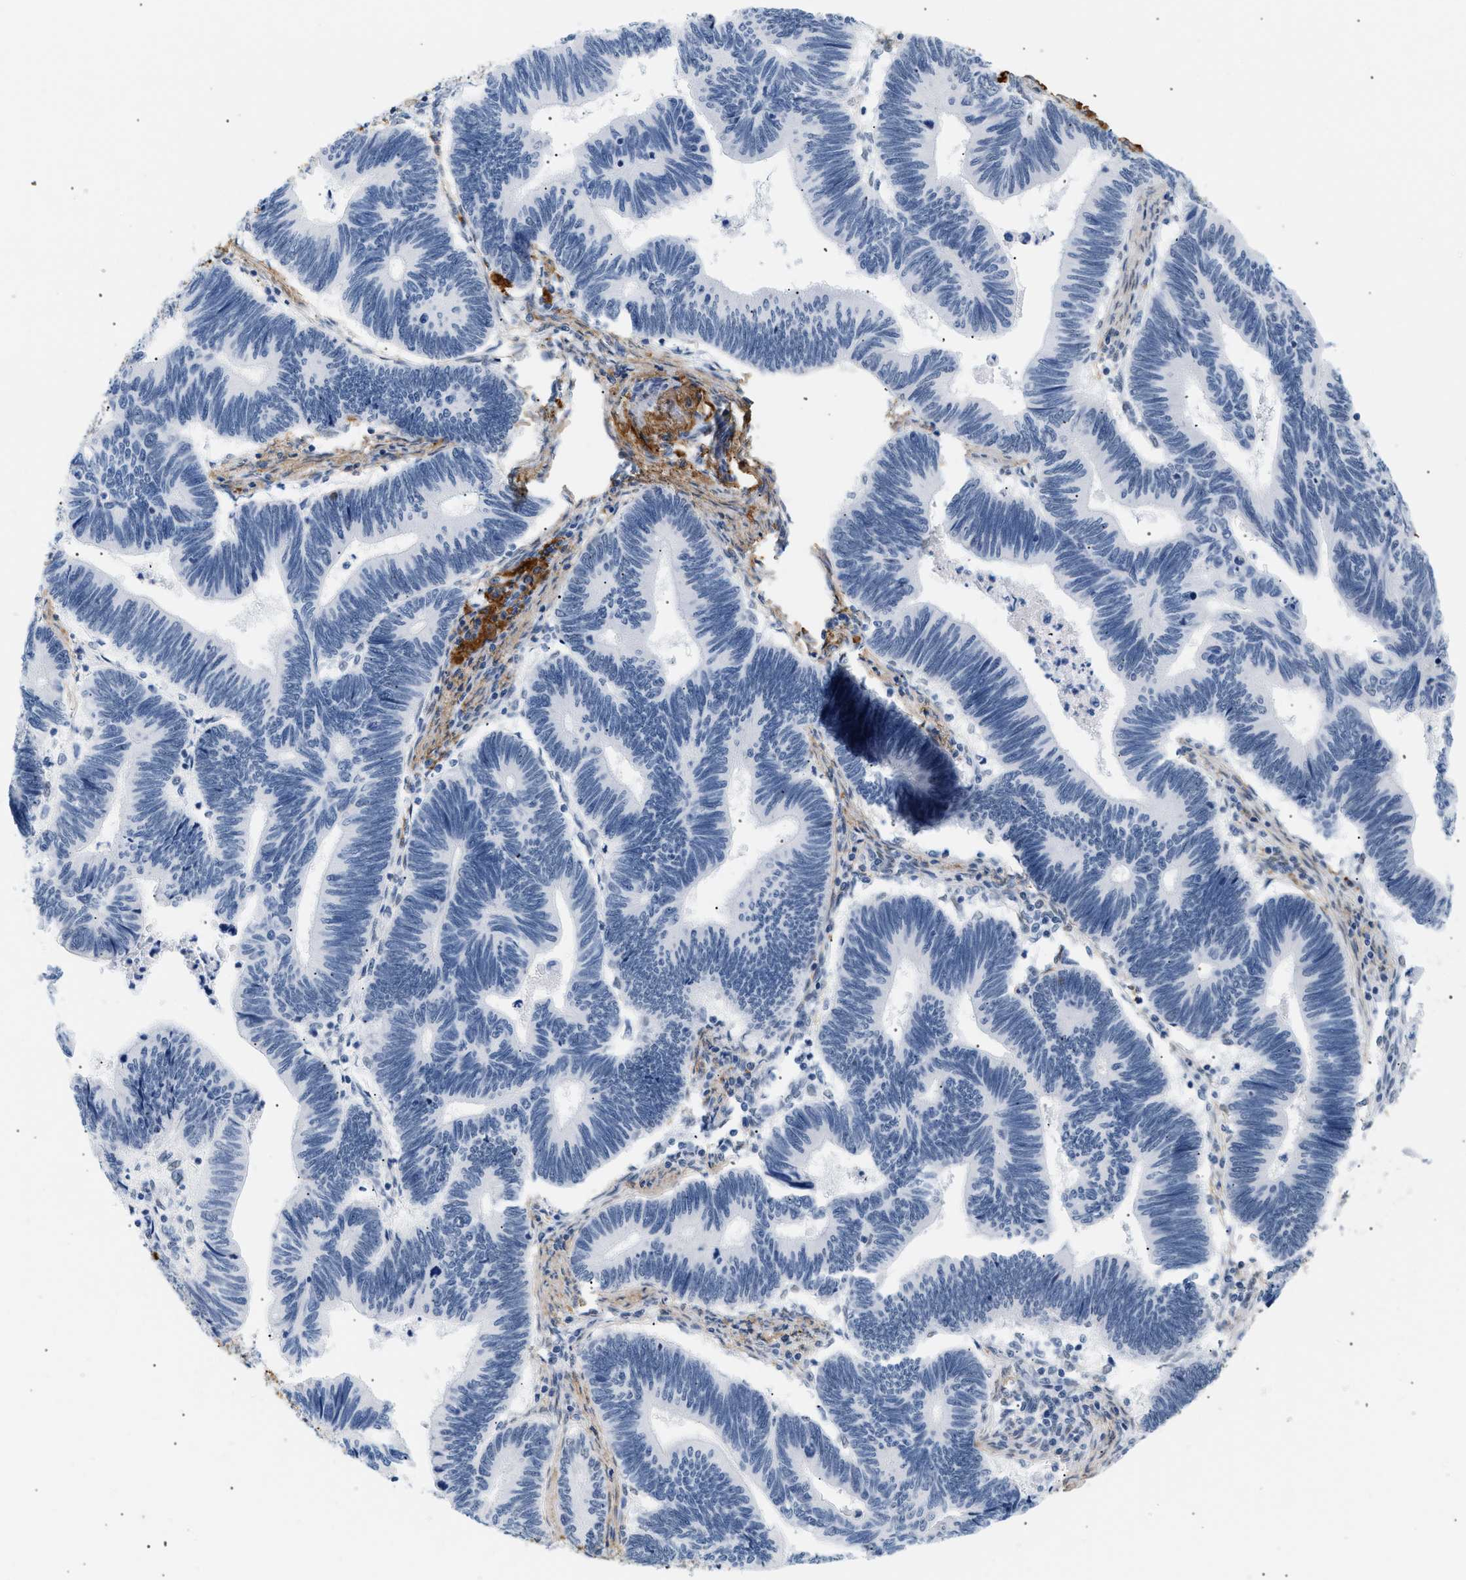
{"staining": {"intensity": "negative", "quantity": "none", "location": "none"}, "tissue": "pancreatic cancer", "cell_type": "Tumor cells", "image_type": "cancer", "snomed": [{"axis": "morphology", "description": "Adenocarcinoma, NOS"}, {"axis": "topography", "description": "Pancreas"}], "caption": "Tumor cells show no significant protein positivity in pancreatic adenocarcinoma. (DAB (3,3'-diaminobenzidine) IHC visualized using brightfield microscopy, high magnification).", "gene": "ELN", "patient": {"sex": "female", "age": 70}}